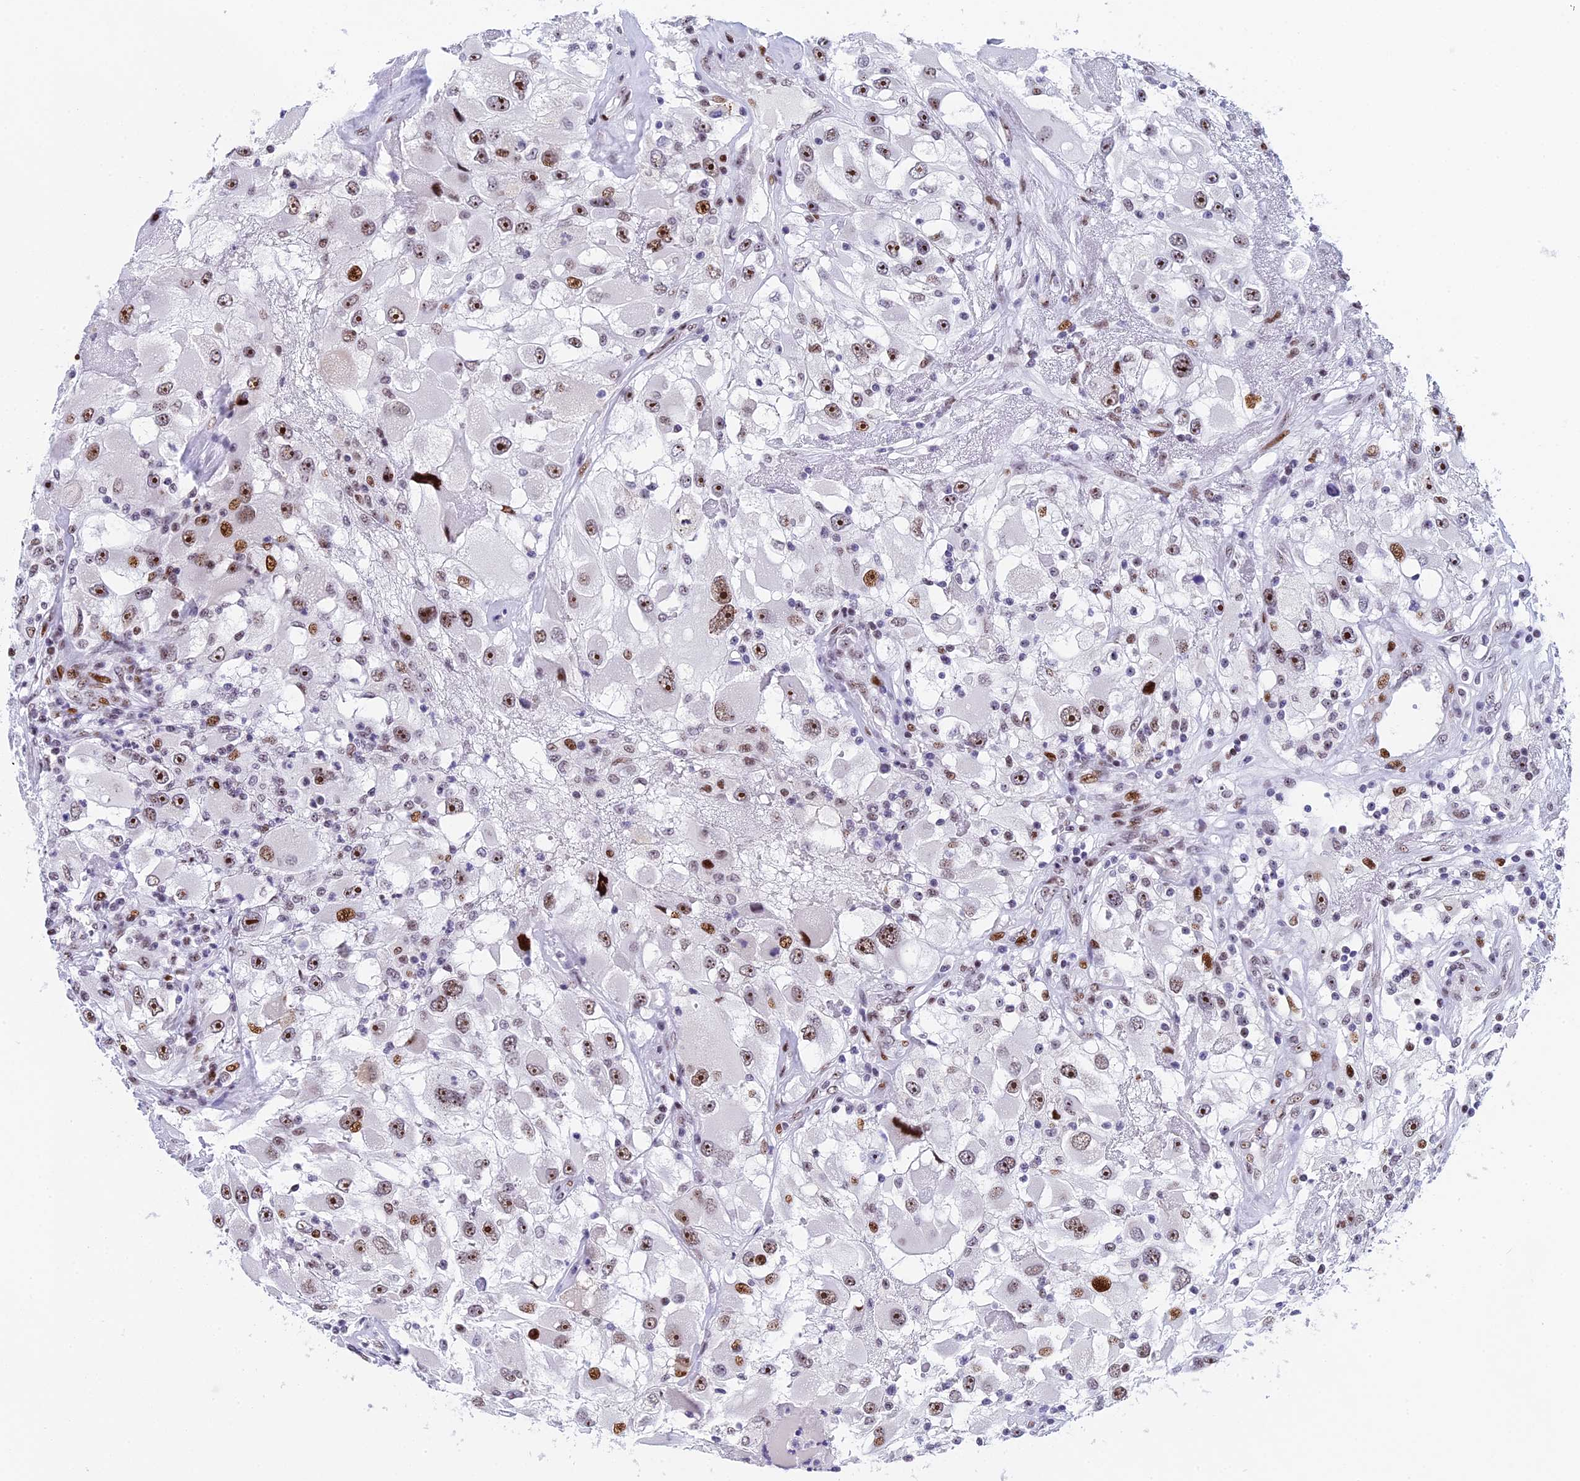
{"staining": {"intensity": "weak", "quantity": ">75%", "location": "nuclear"}, "tissue": "renal cancer", "cell_type": "Tumor cells", "image_type": "cancer", "snomed": [{"axis": "morphology", "description": "Adenocarcinoma, NOS"}, {"axis": "topography", "description": "Kidney"}], "caption": "An IHC micrograph of neoplastic tissue is shown. Protein staining in brown shows weak nuclear positivity in adenocarcinoma (renal) within tumor cells. The staining is performed using DAB (3,3'-diaminobenzidine) brown chromogen to label protein expression. The nuclei are counter-stained blue using hematoxylin.", "gene": "NSA2", "patient": {"sex": "female", "age": 52}}